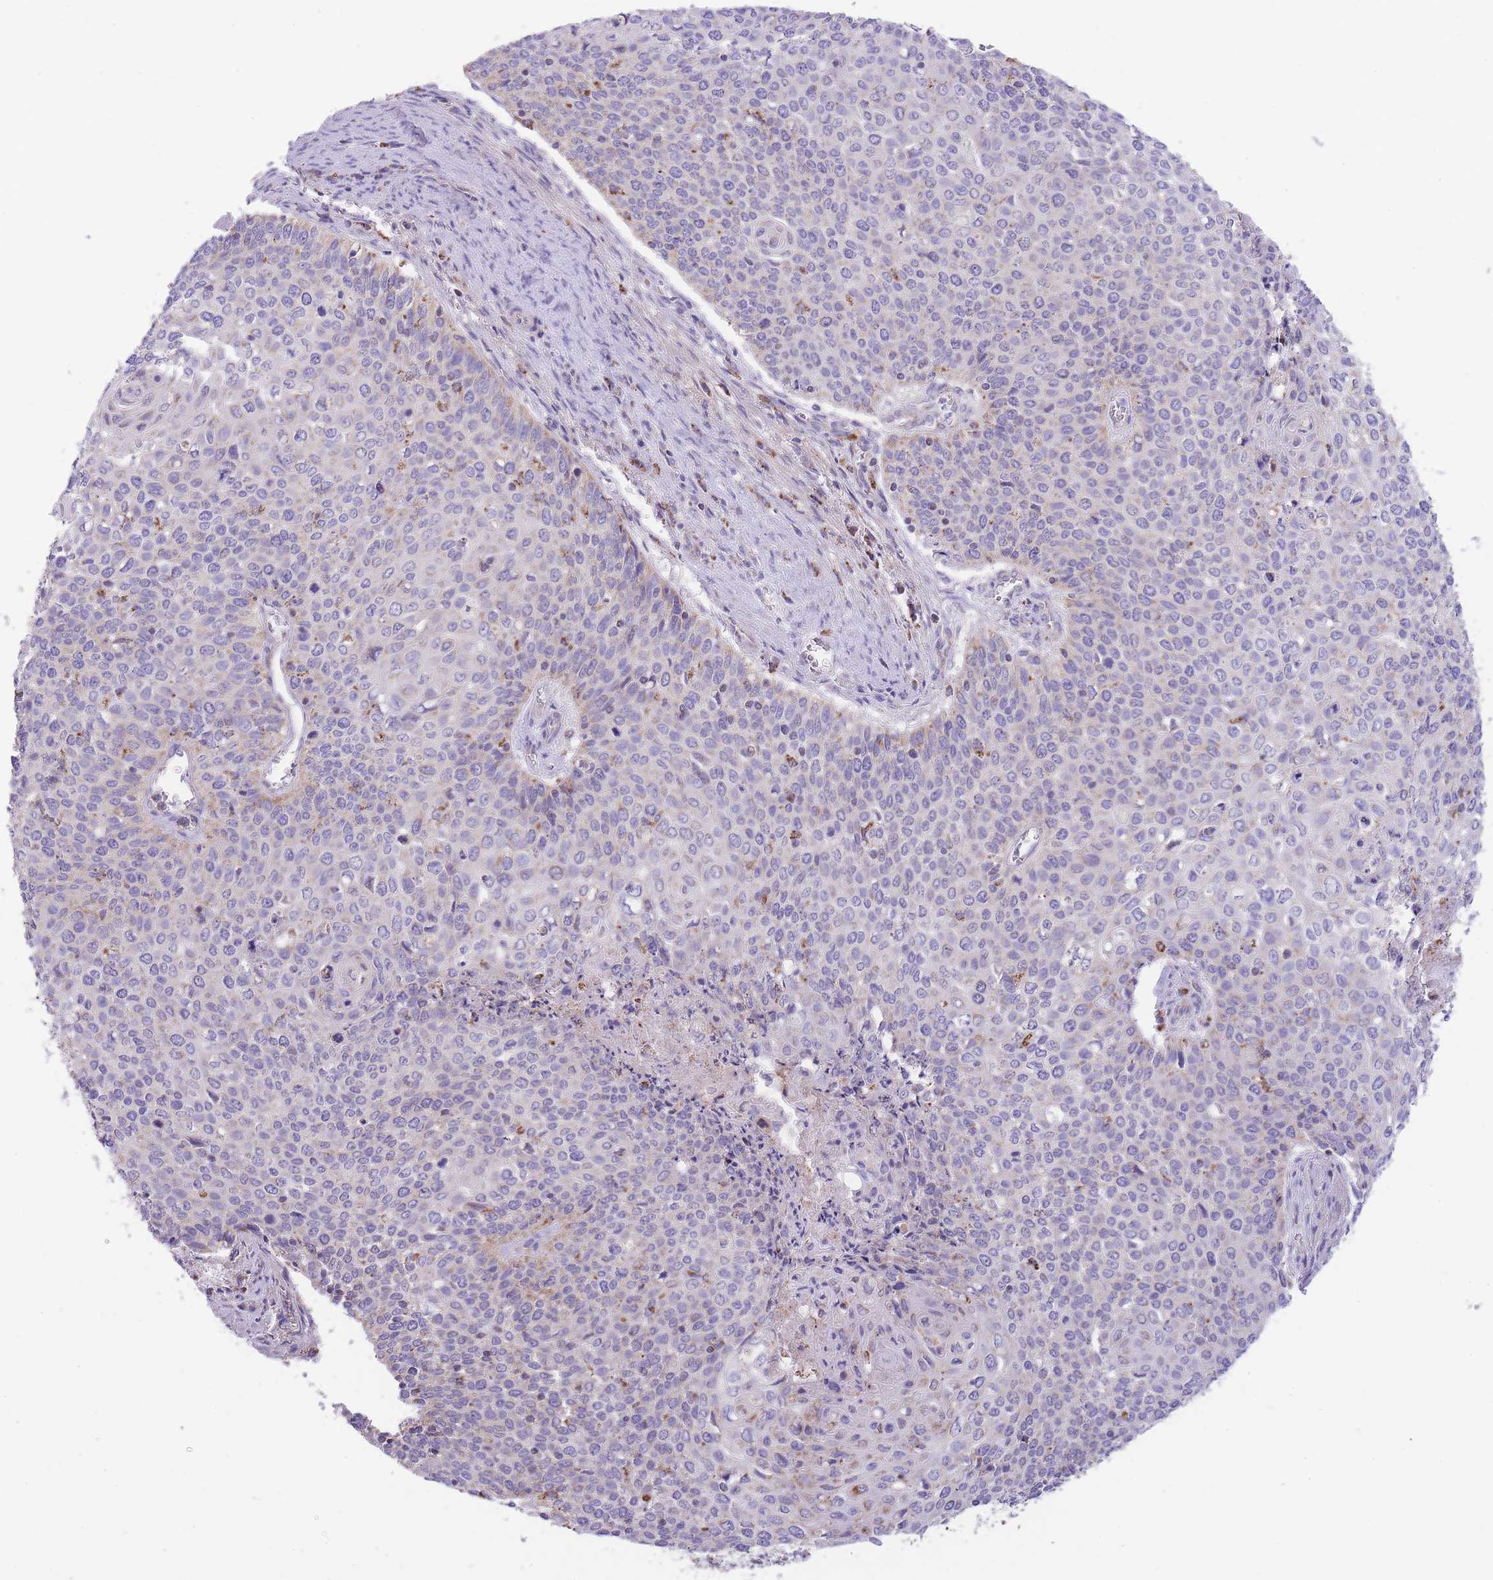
{"staining": {"intensity": "moderate", "quantity": "<25%", "location": "cytoplasmic/membranous"}, "tissue": "cervical cancer", "cell_type": "Tumor cells", "image_type": "cancer", "snomed": [{"axis": "morphology", "description": "Squamous cell carcinoma, NOS"}, {"axis": "topography", "description": "Cervix"}], "caption": "Tumor cells demonstrate low levels of moderate cytoplasmic/membranous staining in approximately <25% of cells in squamous cell carcinoma (cervical).", "gene": "ST3GAL3", "patient": {"sex": "female", "age": 39}}